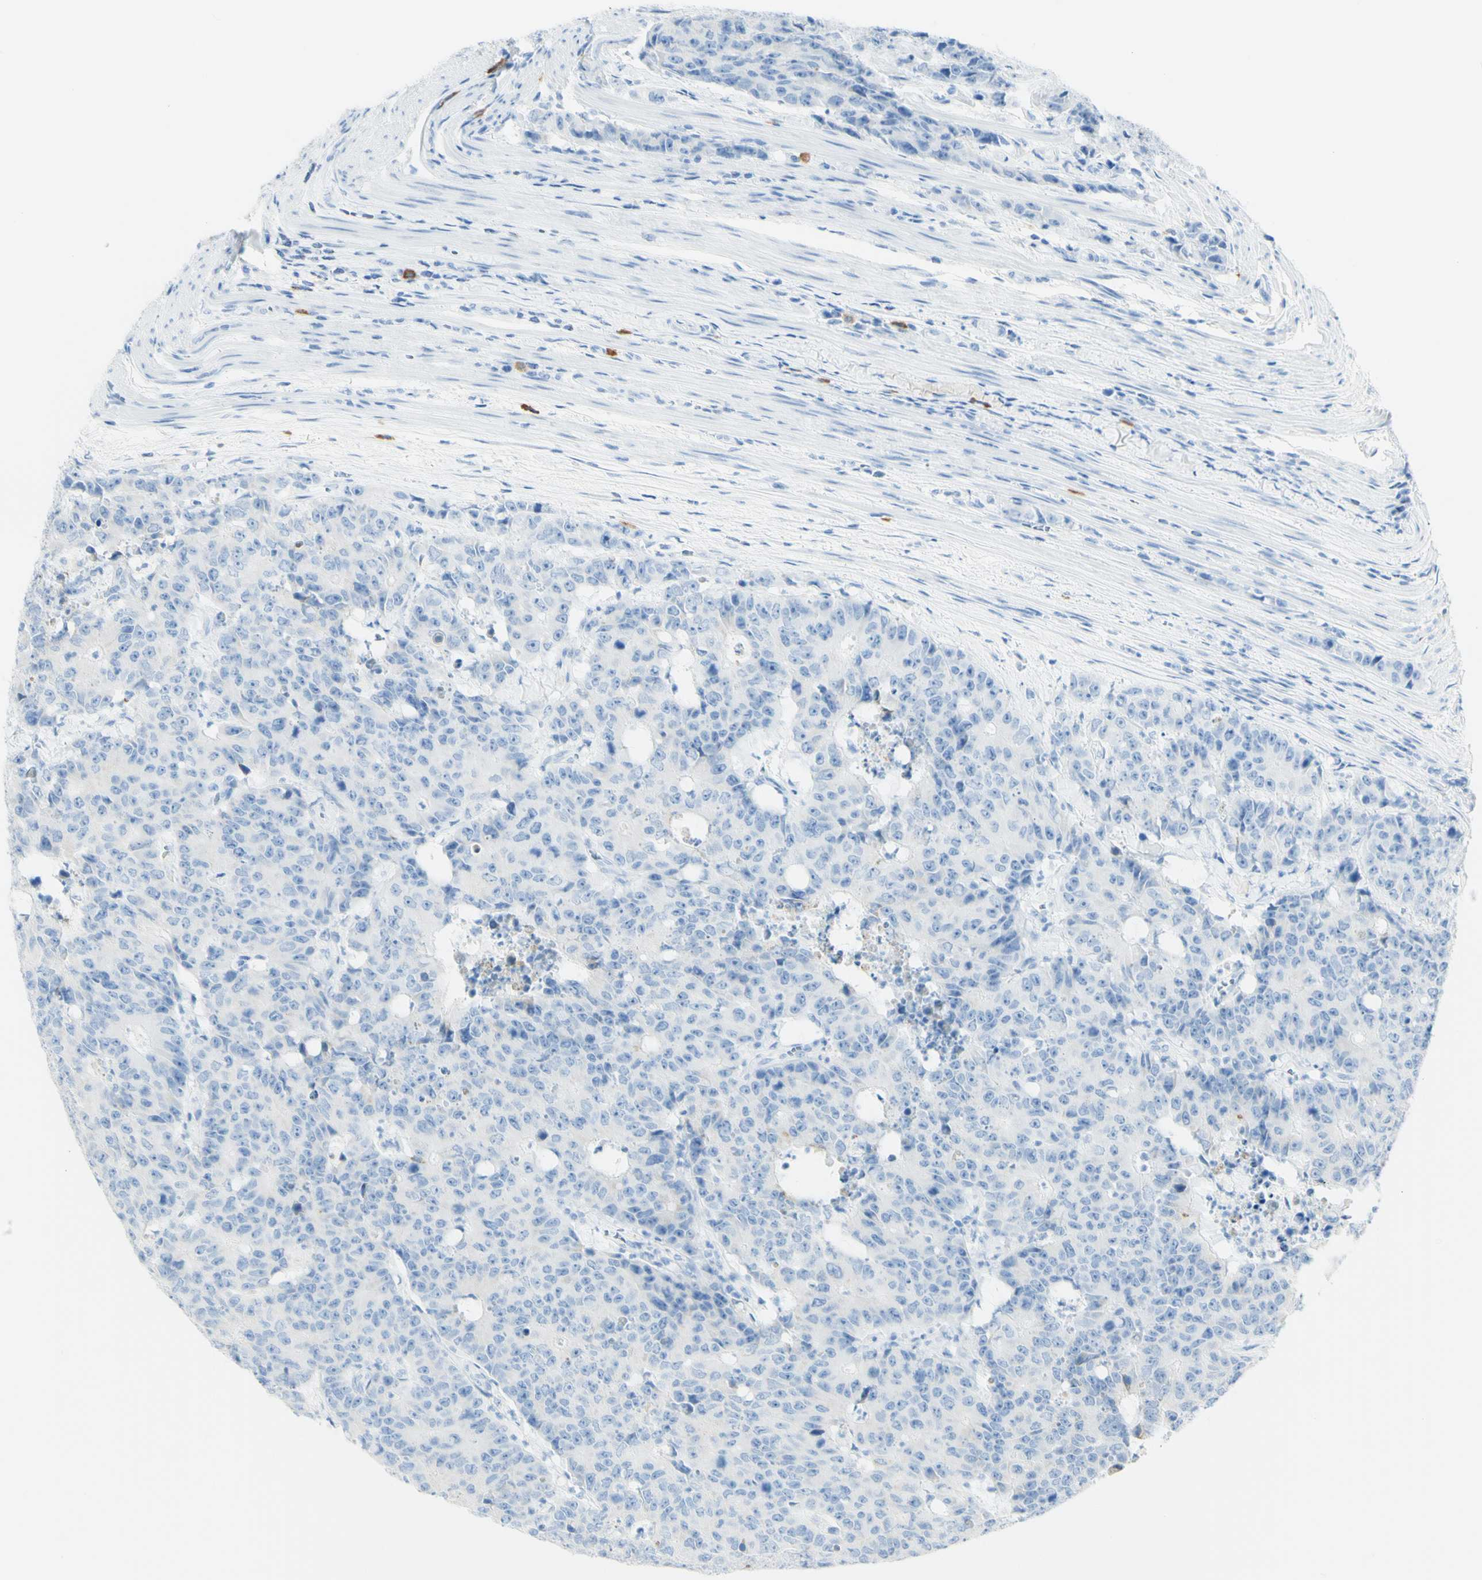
{"staining": {"intensity": "weak", "quantity": "<25%", "location": "cytoplasmic/membranous"}, "tissue": "colorectal cancer", "cell_type": "Tumor cells", "image_type": "cancer", "snomed": [{"axis": "morphology", "description": "Adenocarcinoma, NOS"}, {"axis": "topography", "description": "Colon"}], "caption": "IHC micrograph of neoplastic tissue: human colorectal cancer stained with DAB (3,3'-diaminobenzidine) reveals no significant protein expression in tumor cells.", "gene": "LETM1", "patient": {"sex": "female", "age": 86}}